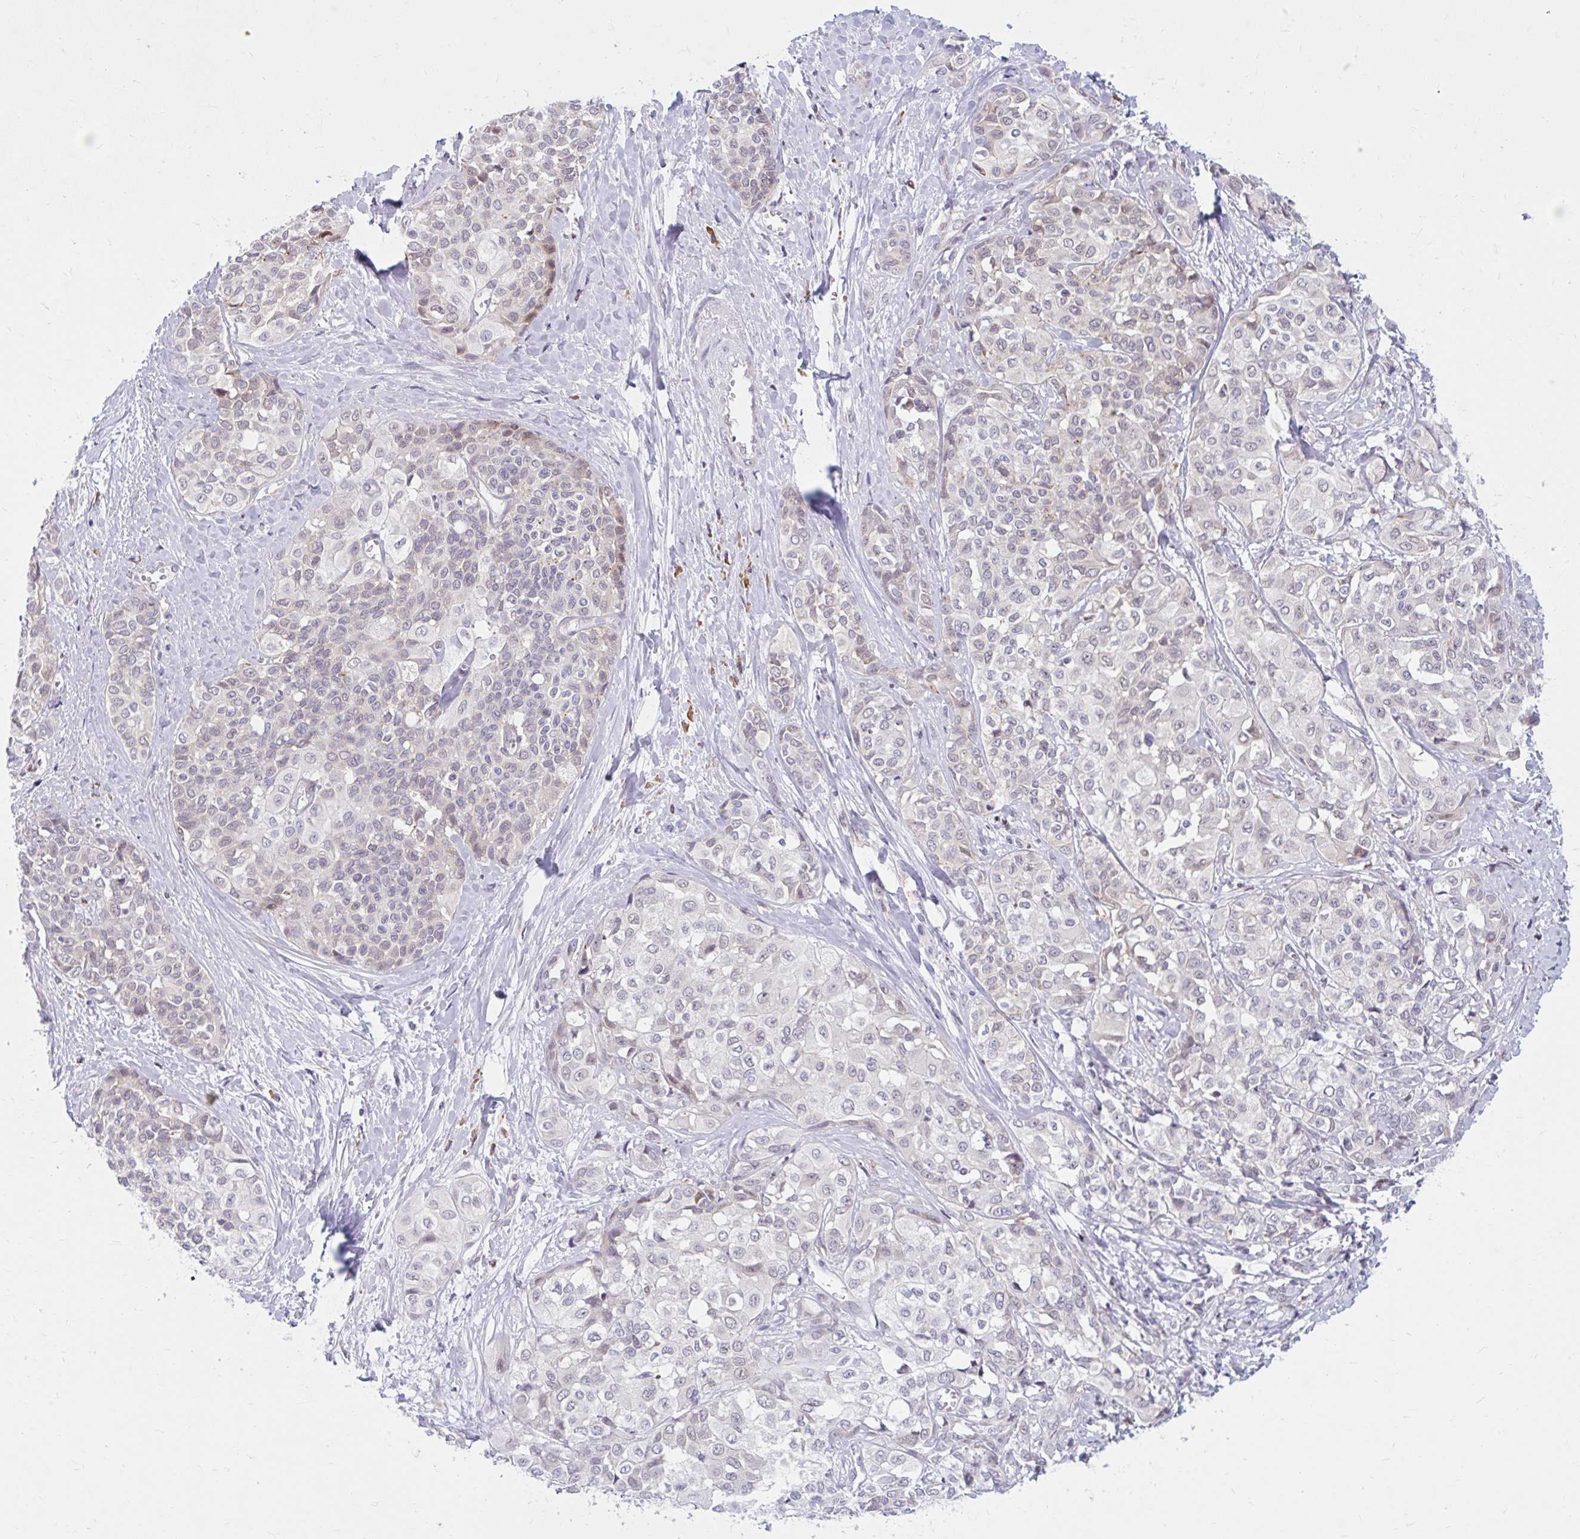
{"staining": {"intensity": "negative", "quantity": "none", "location": "none"}, "tissue": "liver cancer", "cell_type": "Tumor cells", "image_type": "cancer", "snomed": [{"axis": "morphology", "description": "Cholangiocarcinoma"}, {"axis": "topography", "description": "Liver"}], "caption": "The histopathology image exhibits no significant staining in tumor cells of liver cancer.", "gene": "SRSF10", "patient": {"sex": "female", "age": 77}}